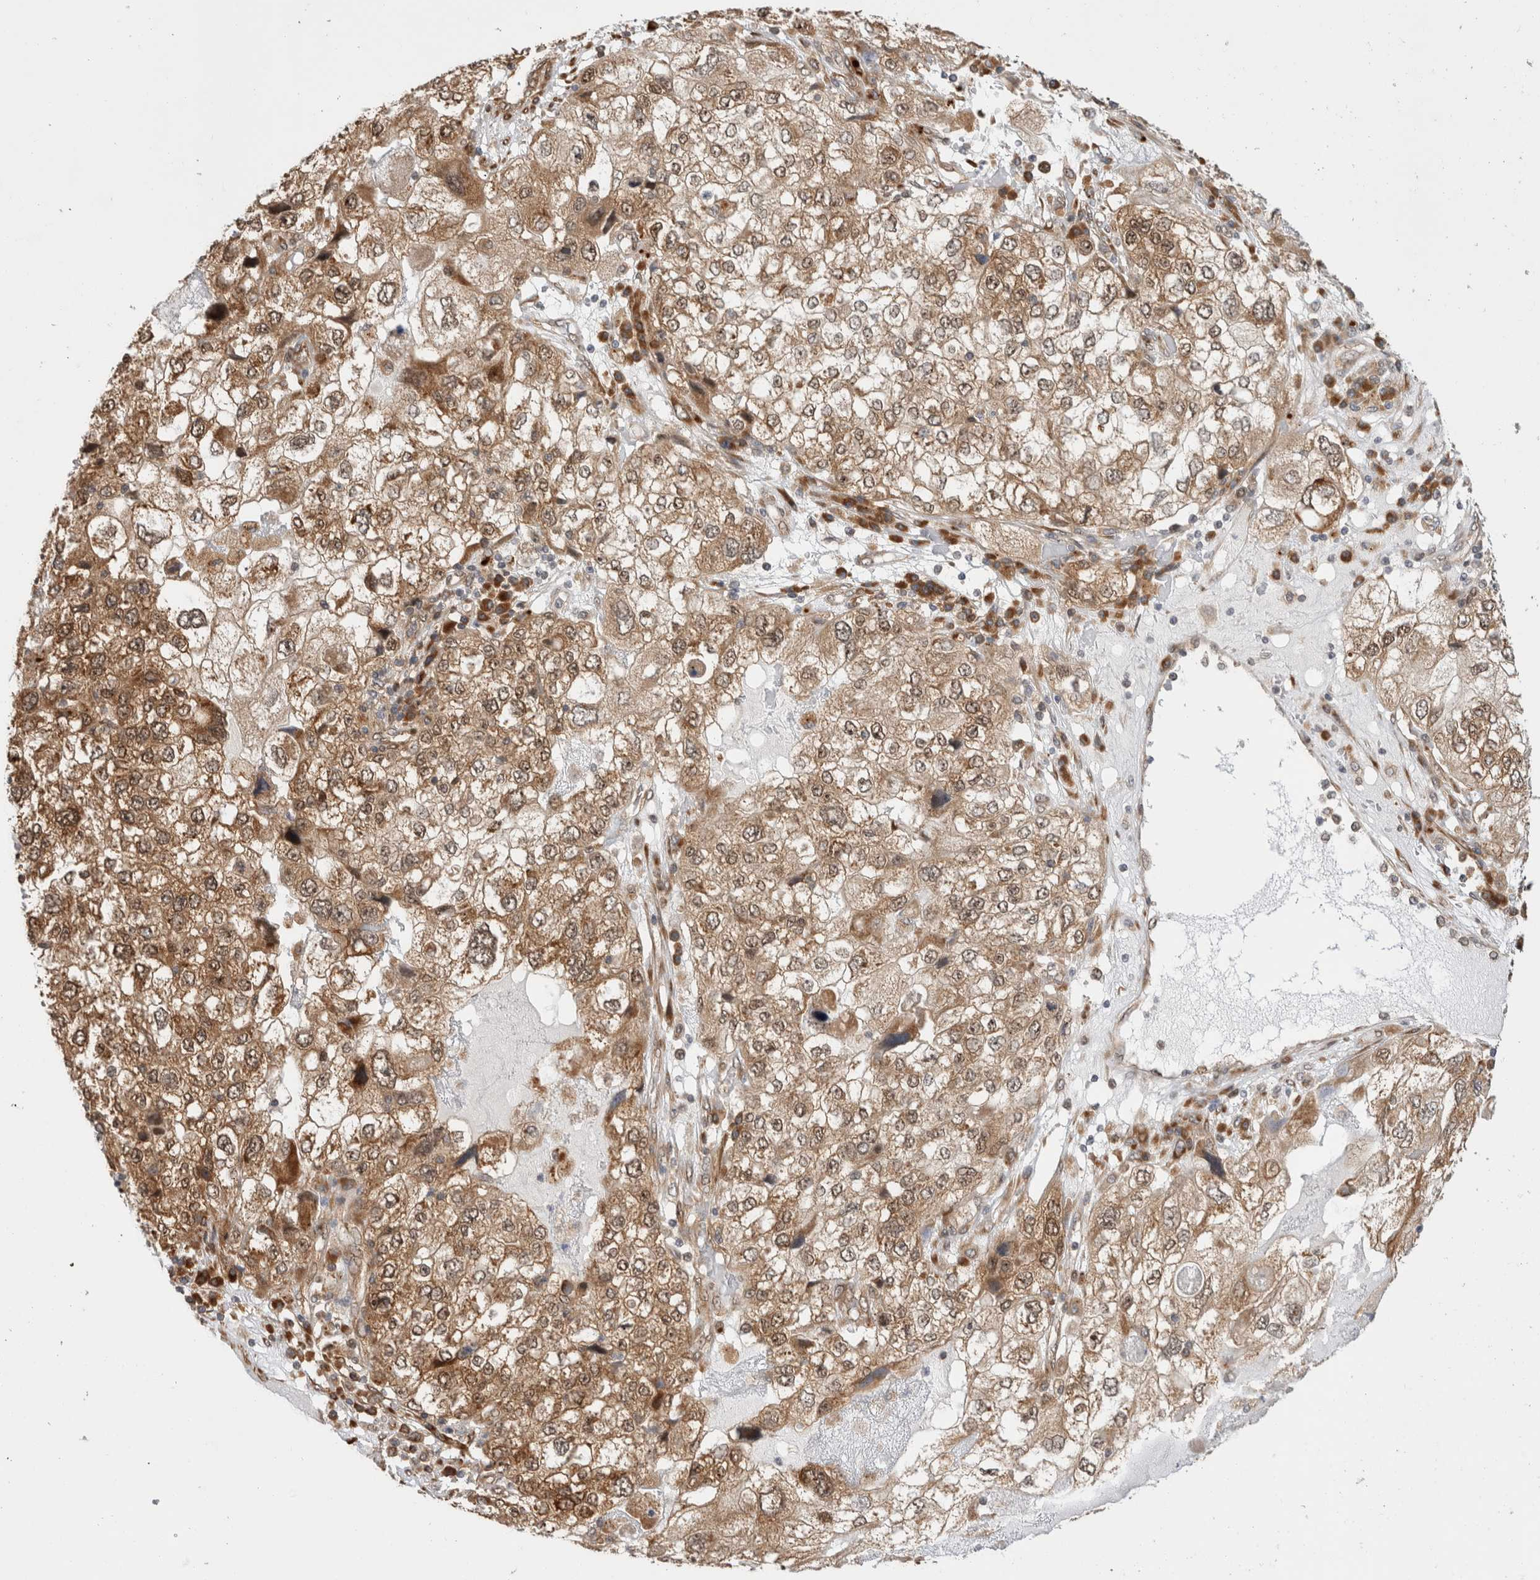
{"staining": {"intensity": "moderate", "quantity": ">75%", "location": "cytoplasmic/membranous,nuclear"}, "tissue": "endometrial cancer", "cell_type": "Tumor cells", "image_type": "cancer", "snomed": [{"axis": "morphology", "description": "Adenocarcinoma, NOS"}, {"axis": "topography", "description": "Endometrium"}], "caption": "An image of adenocarcinoma (endometrial) stained for a protein reveals moderate cytoplasmic/membranous and nuclear brown staining in tumor cells.", "gene": "ACTL9", "patient": {"sex": "female", "age": 49}}